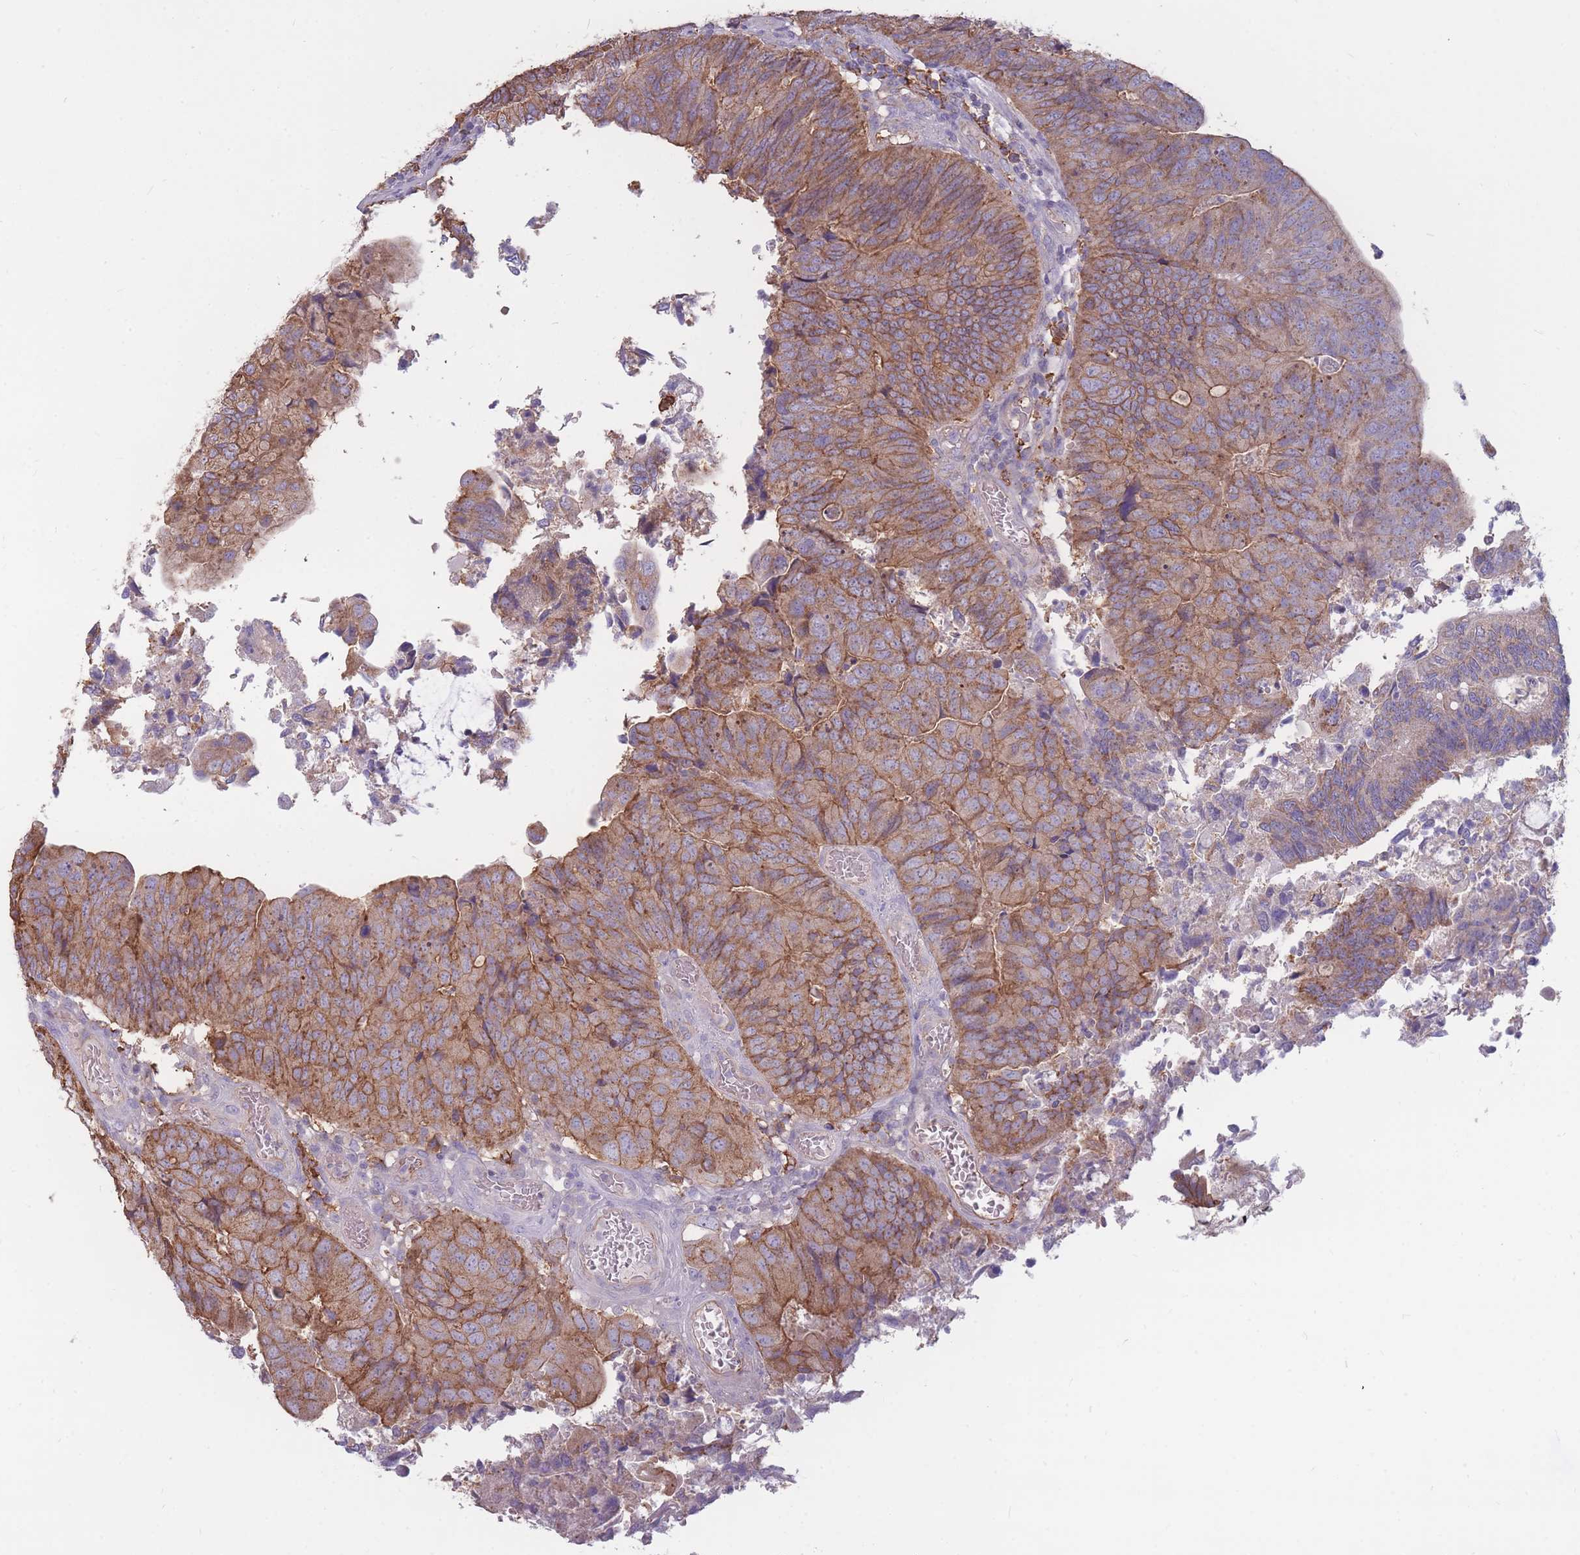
{"staining": {"intensity": "moderate", "quantity": ">75%", "location": "cytoplasmic/membranous"}, "tissue": "colorectal cancer", "cell_type": "Tumor cells", "image_type": "cancer", "snomed": [{"axis": "morphology", "description": "Adenocarcinoma, NOS"}, {"axis": "topography", "description": "Colon"}], "caption": "Protein expression analysis of human adenocarcinoma (colorectal) reveals moderate cytoplasmic/membranous expression in about >75% of tumor cells.", "gene": "GNA11", "patient": {"sex": "female", "age": 67}}